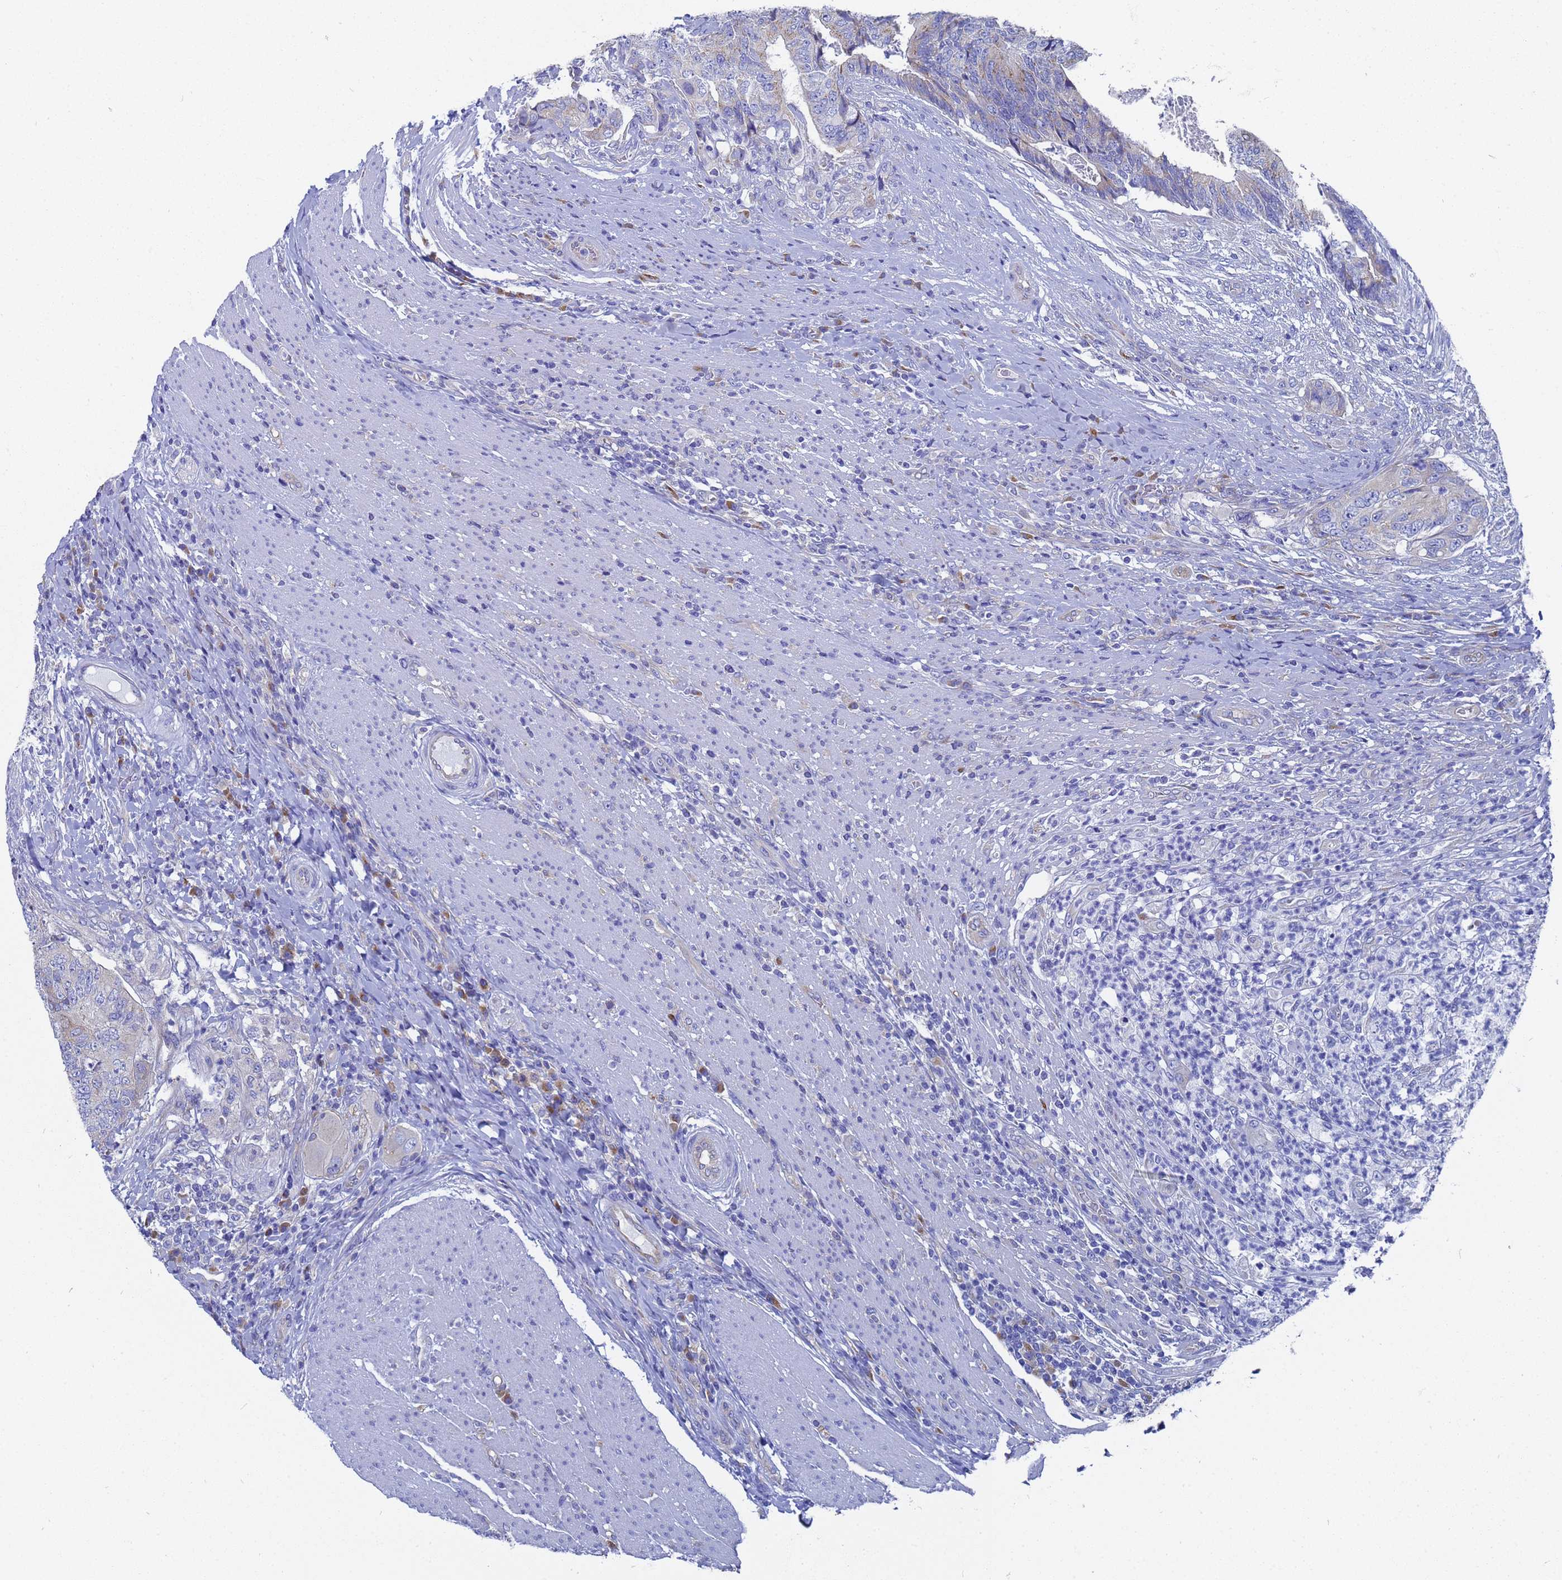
{"staining": {"intensity": "moderate", "quantity": "<25%", "location": "cytoplasmic/membranous"}, "tissue": "colorectal cancer", "cell_type": "Tumor cells", "image_type": "cancer", "snomed": [{"axis": "morphology", "description": "Adenocarcinoma, NOS"}, {"axis": "topography", "description": "Colon"}], "caption": "Tumor cells exhibit low levels of moderate cytoplasmic/membranous expression in approximately <25% of cells in colorectal cancer.", "gene": "TM4SF4", "patient": {"sex": "female", "age": 67}}